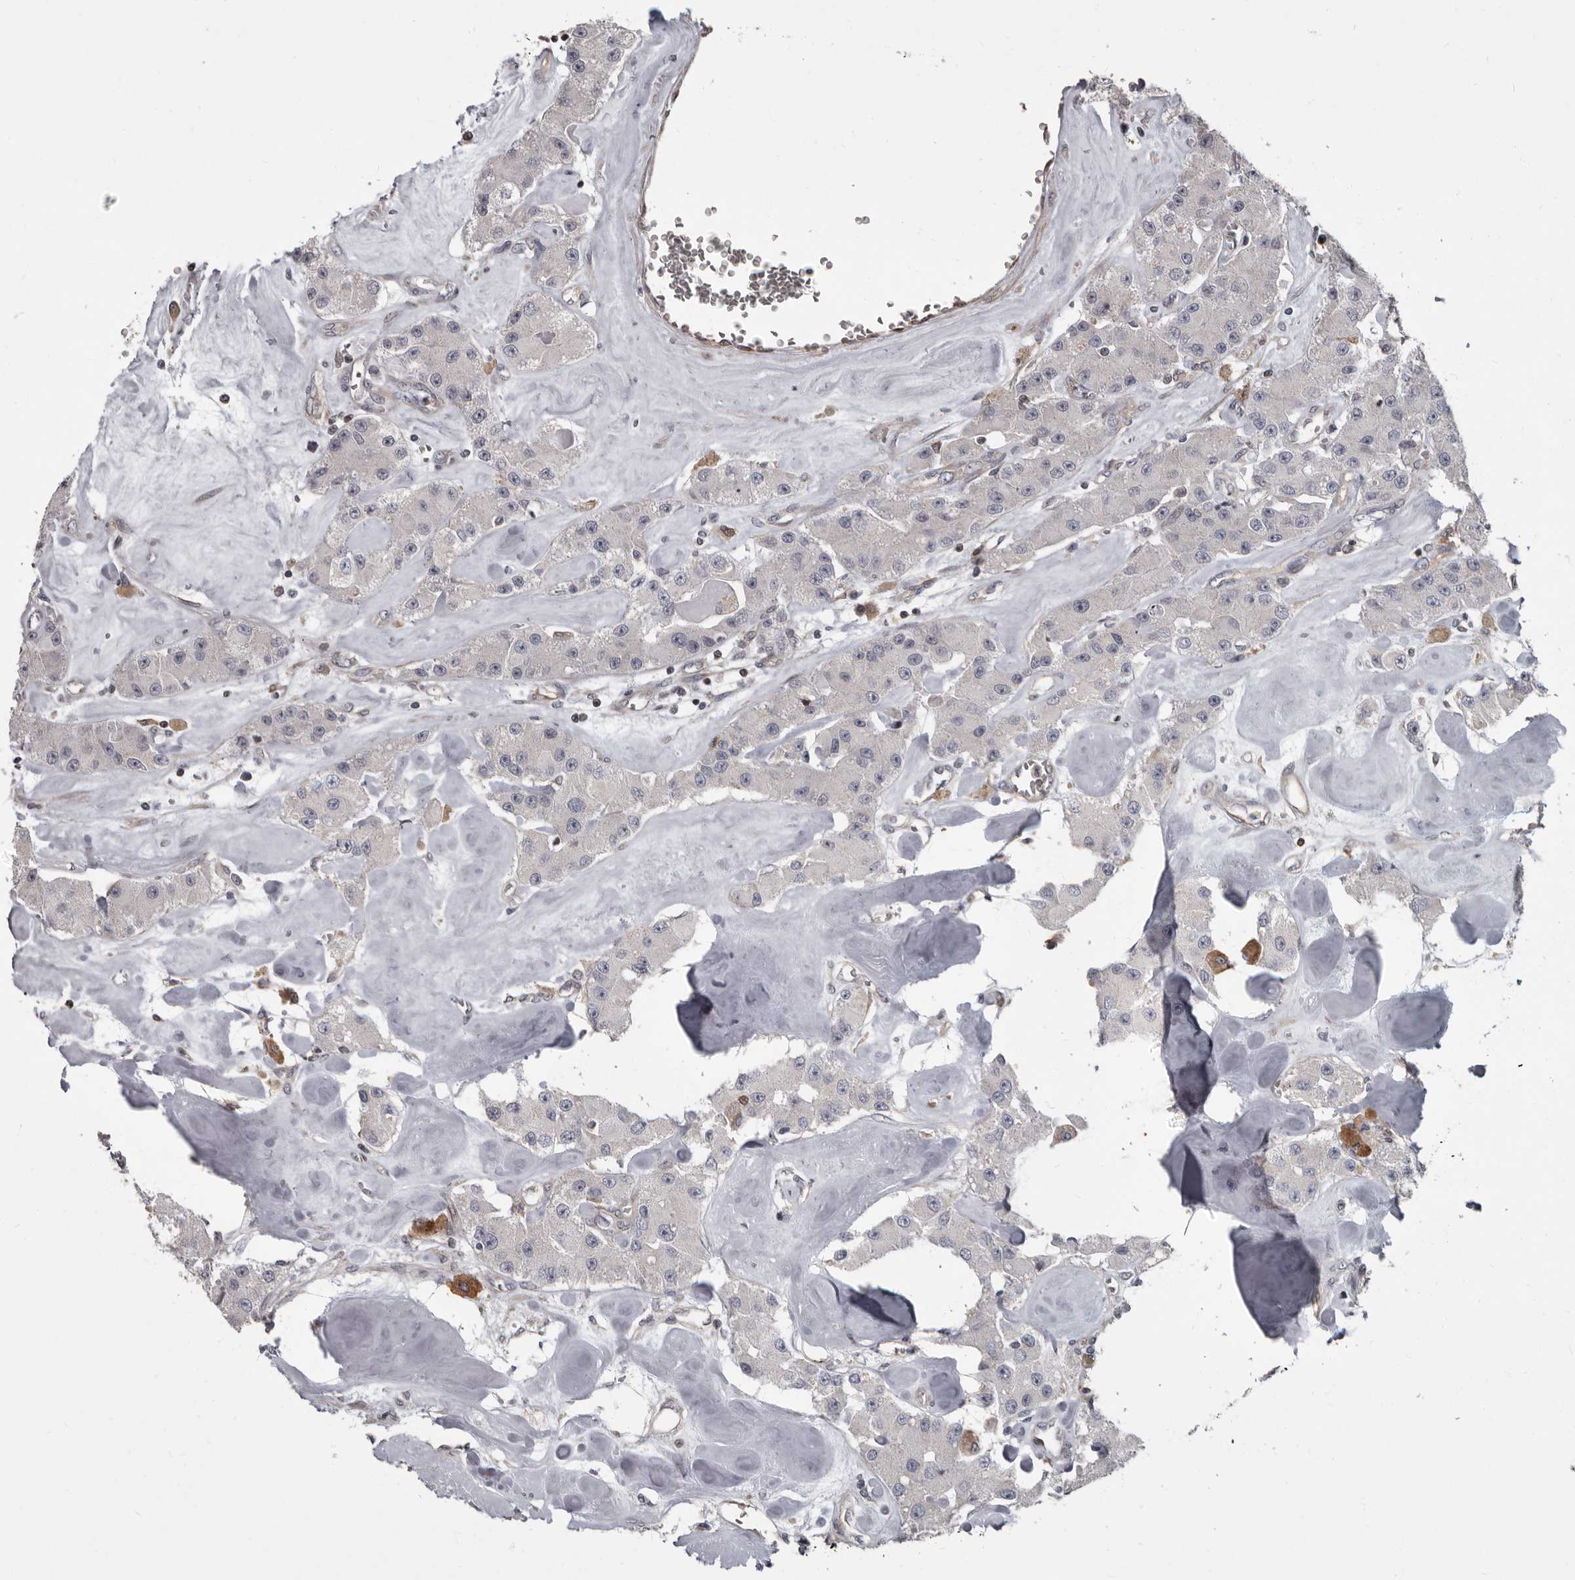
{"staining": {"intensity": "negative", "quantity": "none", "location": "none"}, "tissue": "carcinoid", "cell_type": "Tumor cells", "image_type": "cancer", "snomed": [{"axis": "morphology", "description": "Carcinoid, malignant, NOS"}, {"axis": "topography", "description": "Pancreas"}], "caption": "IHC of human carcinoid (malignant) displays no staining in tumor cells. (DAB immunohistochemistry with hematoxylin counter stain).", "gene": "FGFR4", "patient": {"sex": "male", "age": 41}}